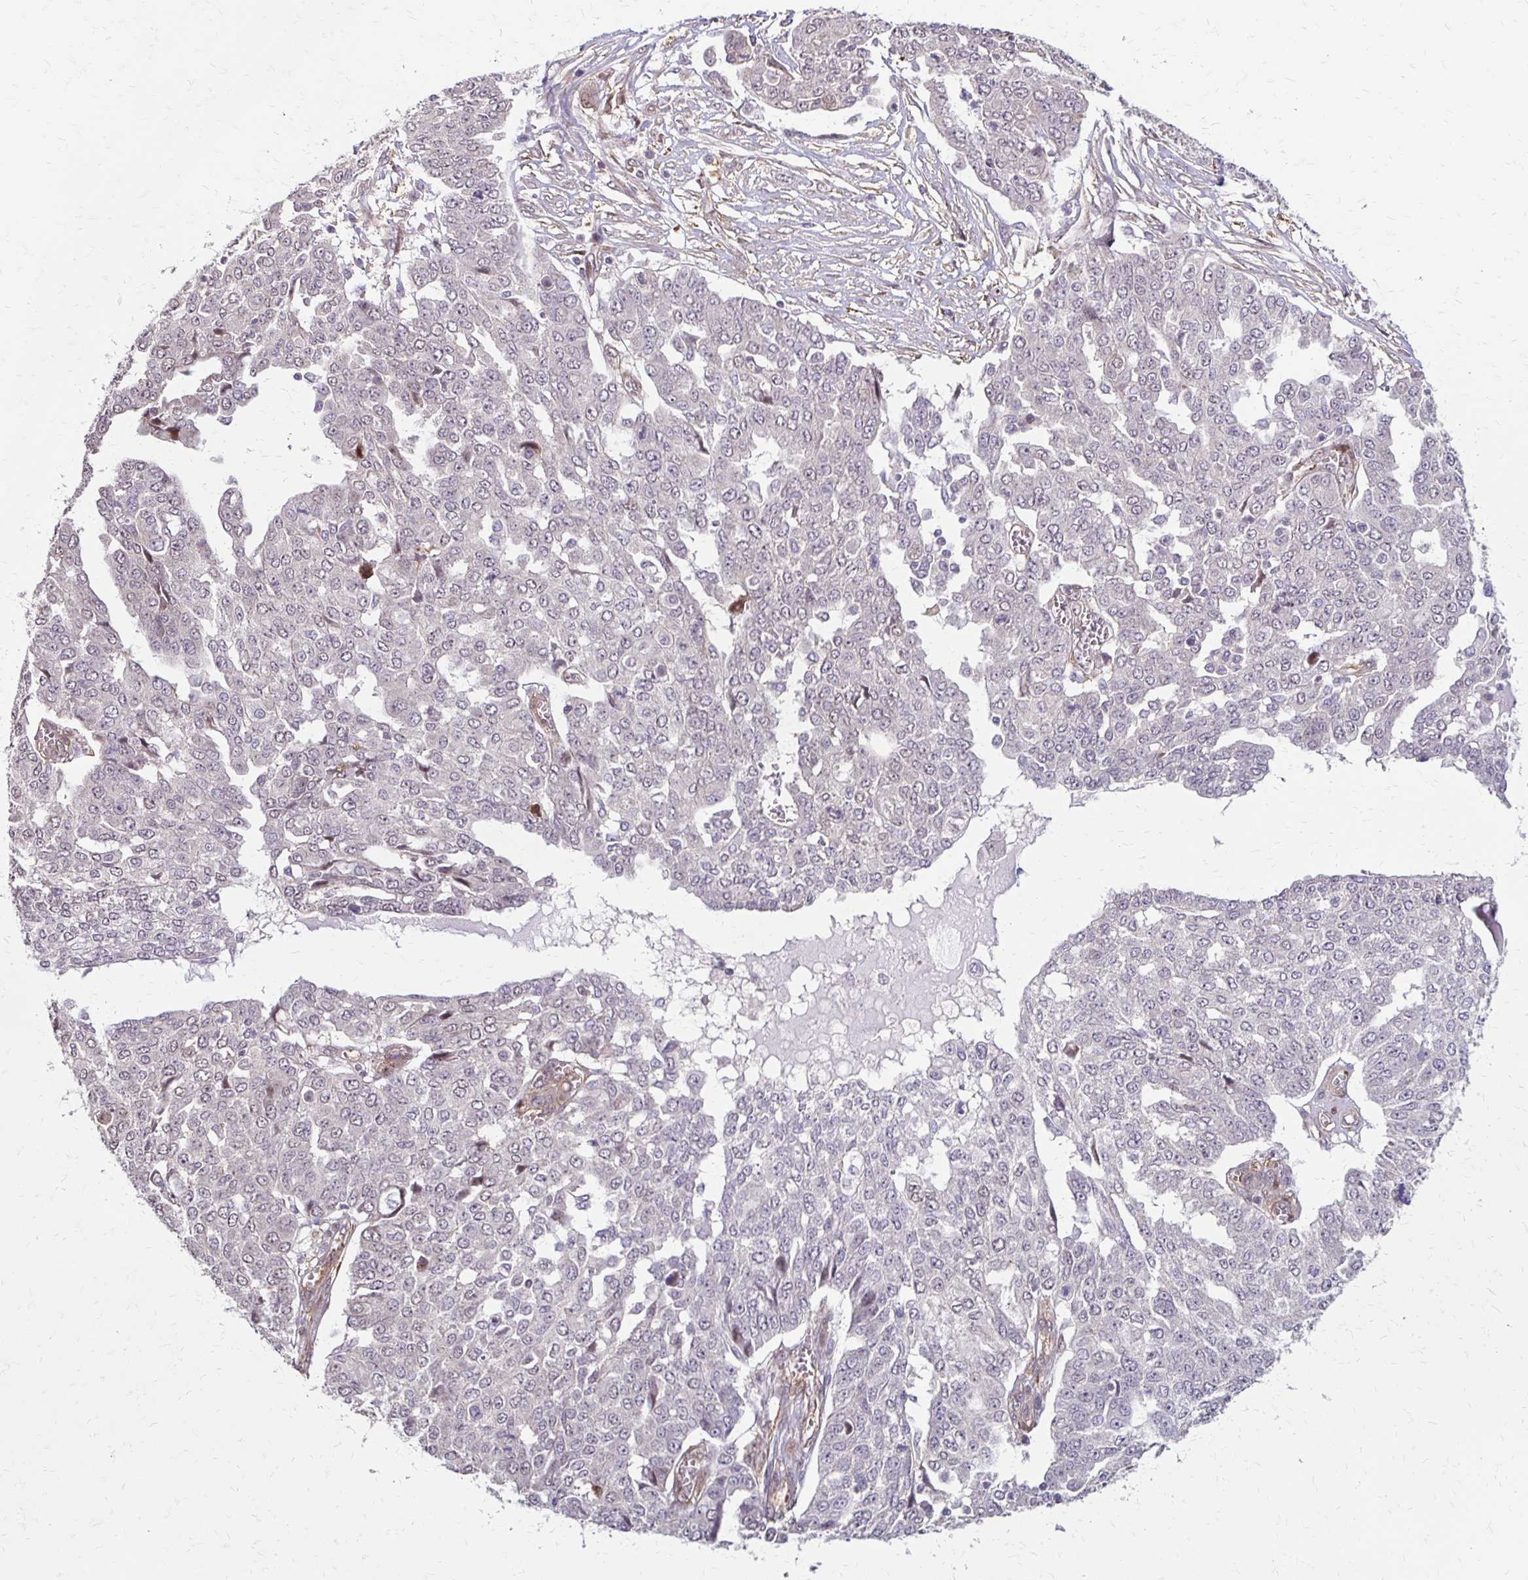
{"staining": {"intensity": "negative", "quantity": "none", "location": "none"}, "tissue": "ovarian cancer", "cell_type": "Tumor cells", "image_type": "cancer", "snomed": [{"axis": "morphology", "description": "Cystadenocarcinoma, serous, NOS"}, {"axis": "topography", "description": "Soft tissue"}, {"axis": "topography", "description": "Ovary"}], "caption": "High magnification brightfield microscopy of ovarian serous cystadenocarcinoma stained with DAB (brown) and counterstained with hematoxylin (blue): tumor cells show no significant staining.", "gene": "CFL2", "patient": {"sex": "female", "age": 57}}